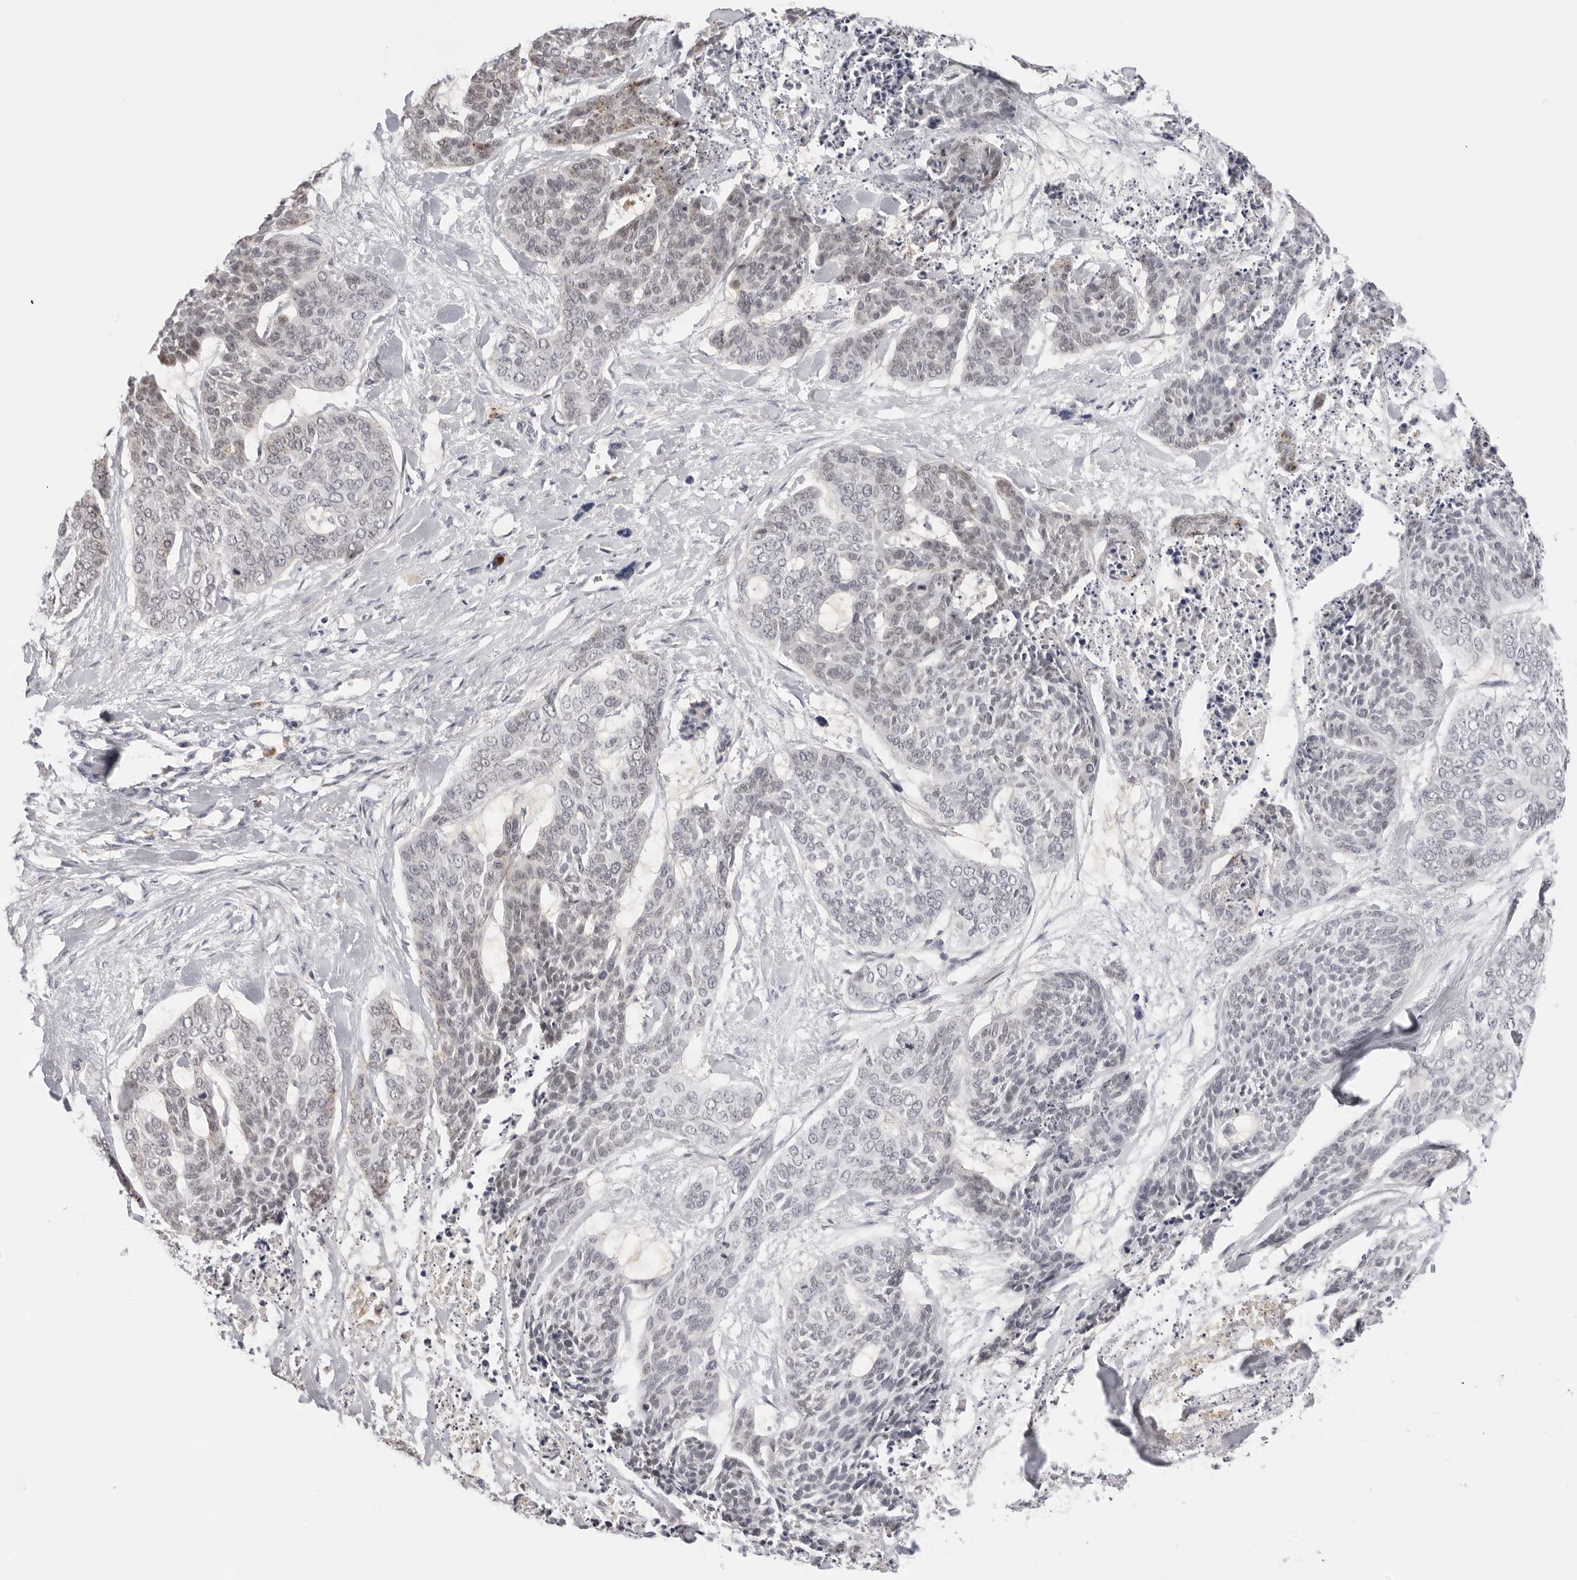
{"staining": {"intensity": "negative", "quantity": "none", "location": "none"}, "tissue": "skin cancer", "cell_type": "Tumor cells", "image_type": "cancer", "snomed": [{"axis": "morphology", "description": "Basal cell carcinoma"}, {"axis": "topography", "description": "Skin"}], "caption": "This is an immunohistochemistry histopathology image of human basal cell carcinoma (skin). There is no expression in tumor cells.", "gene": "STRADB", "patient": {"sex": "female", "age": 64}}